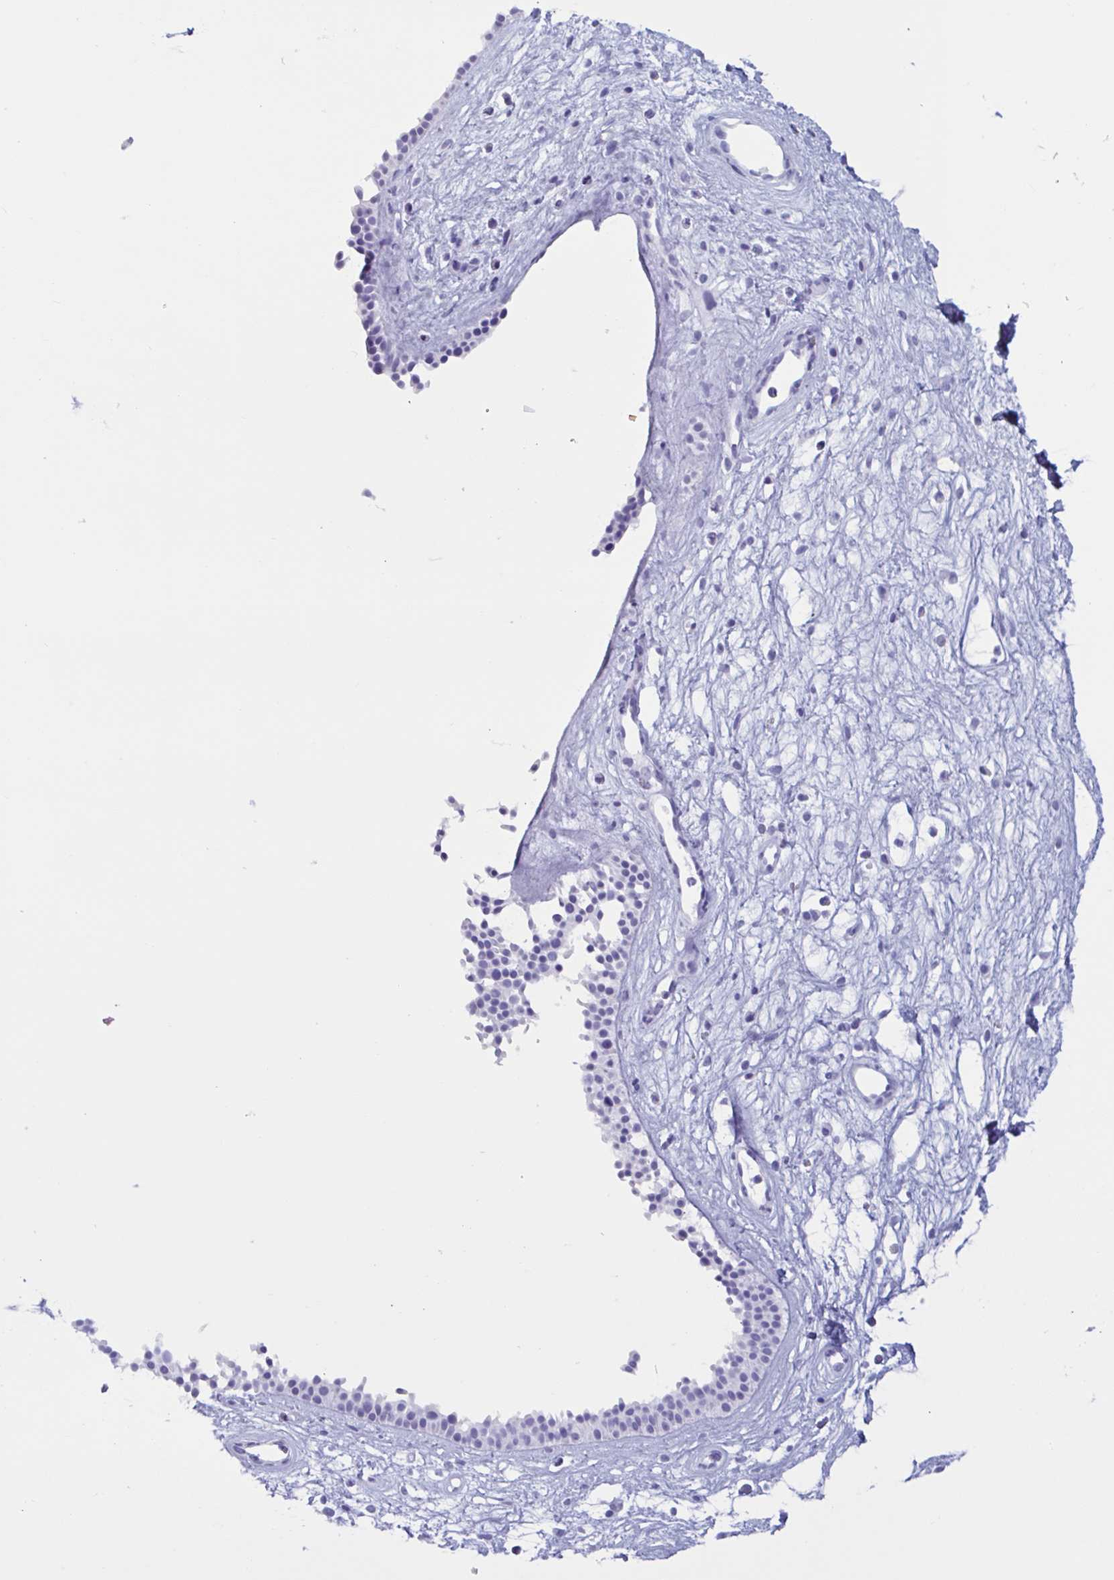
{"staining": {"intensity": "strong", "quantity": "<25%", "location": "cytoplasmic/membranous"}, "tissue": "nasopharynx", "cell_type": "Respiratory epithelial cells", "image_type": "normal", "snomed": [{"axis": "morphology", "description": "Normal tissue, NOS"}, {"axis": "topography", "description": "Nasopharynx"}], "caption": "A micrograph of nasopharynx stained for a protein demonstrates strong cytoplasmic/membranous brown staining in respiratory epithelial cells. Ihc stains the protein in brown and the nuclei are stained blue.", "gene": "MRGPRG", "patient": {"sex": "male", "age": 56}}